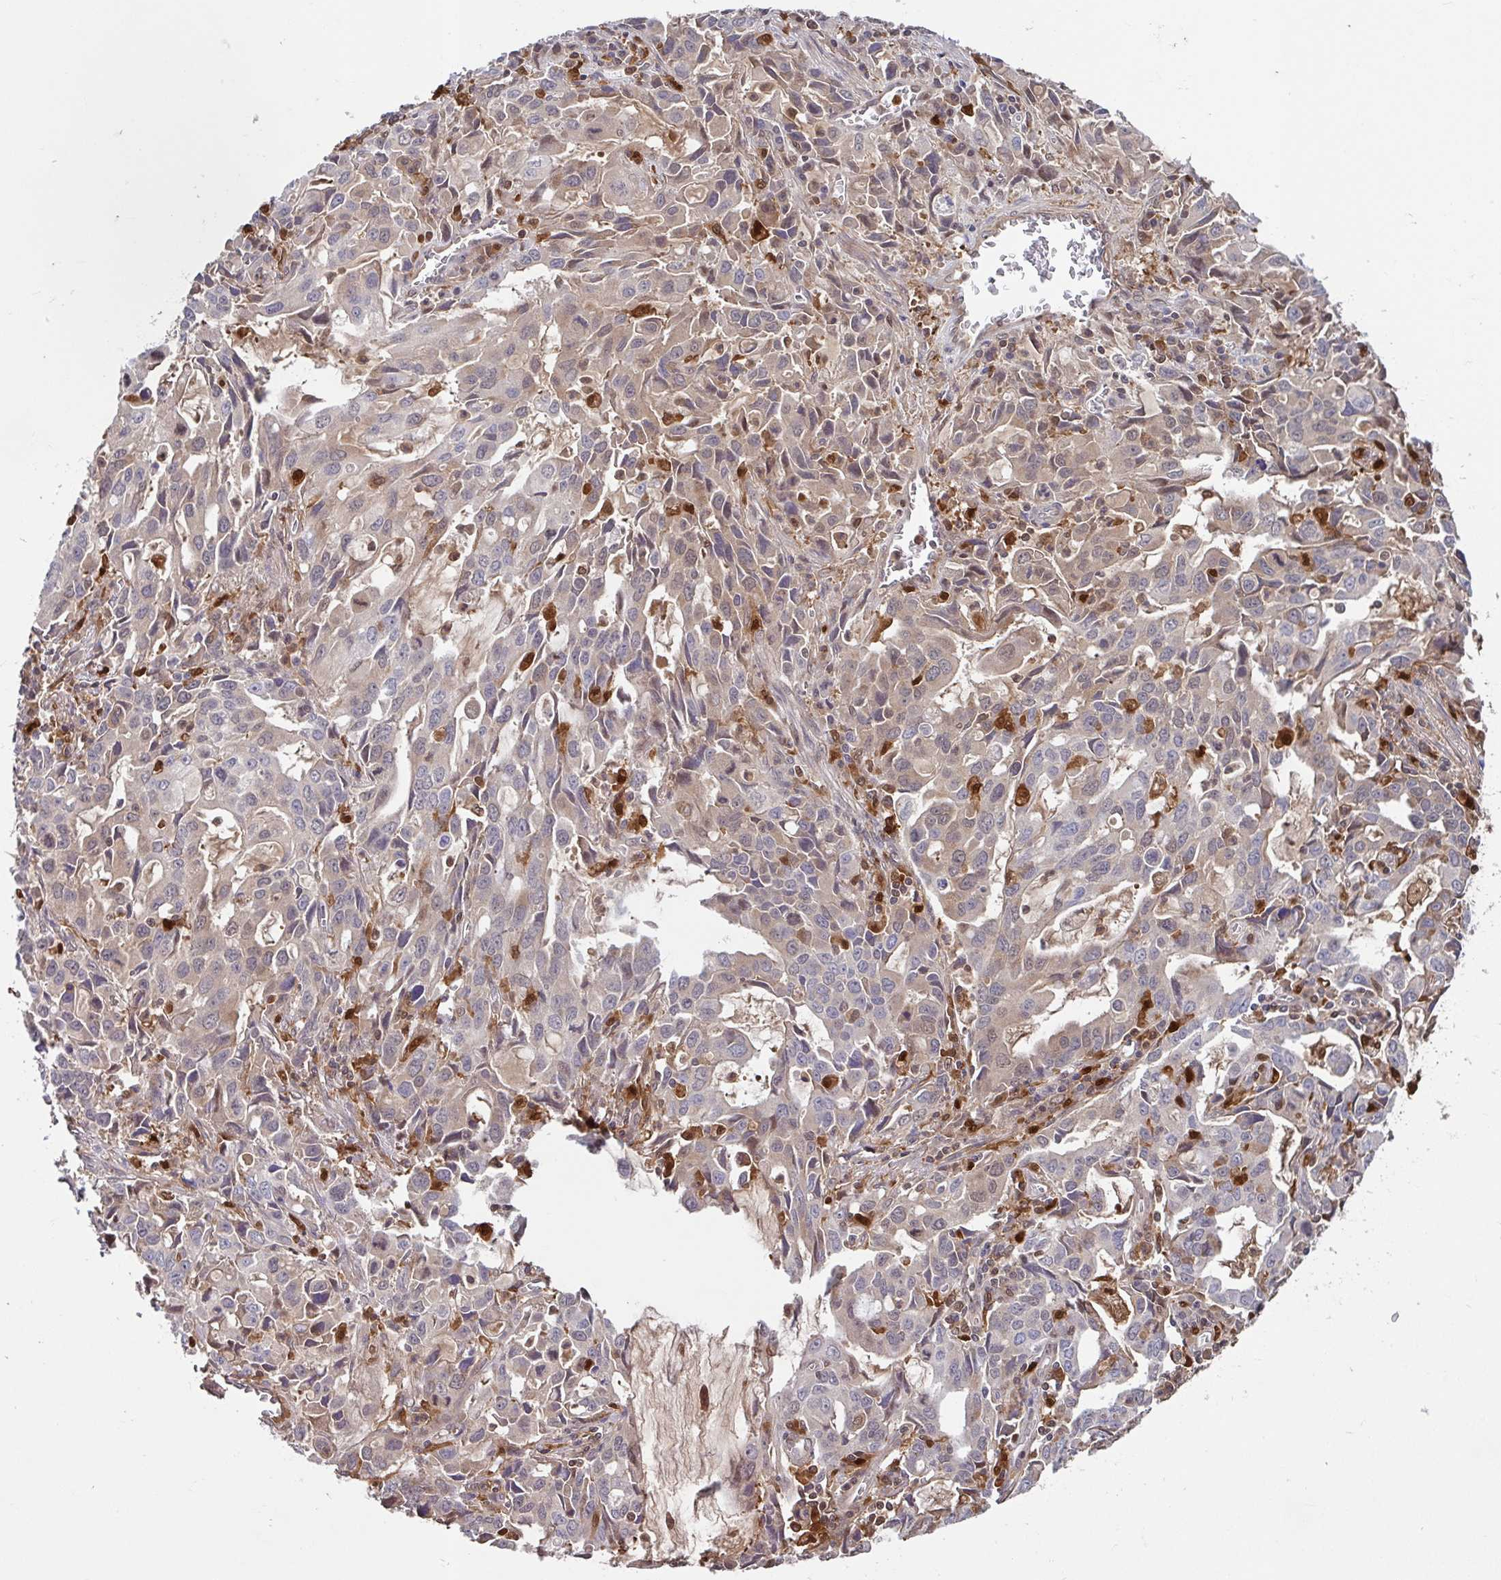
{"staining": {"intensity": "weak", "quantity": "<25%", "location": "cytoplasmic/membranous"}, "tissue": "stomach cancer", "cell_type": "Tumor cells", "image_type": "cancer", "snomed": [{"axis": "morphology", "description": "Adenocarcinoma, NOS"}, {"axis": "topography", "description": "Stomach, upper"}], "caption": "DAB (3,3'-diaminobenzidine) immunohistochemical staining of human stomach adenocarcinoma demonstrates no significant expression in tumor cells. Brightfield microscopy of immunohistochemistry (IHC) stained with DAB (brown) and hematoxylin (blue), captured at high magnification.", "gene": "BLVRA", "patient": {"sex": "male", "age": 85}}